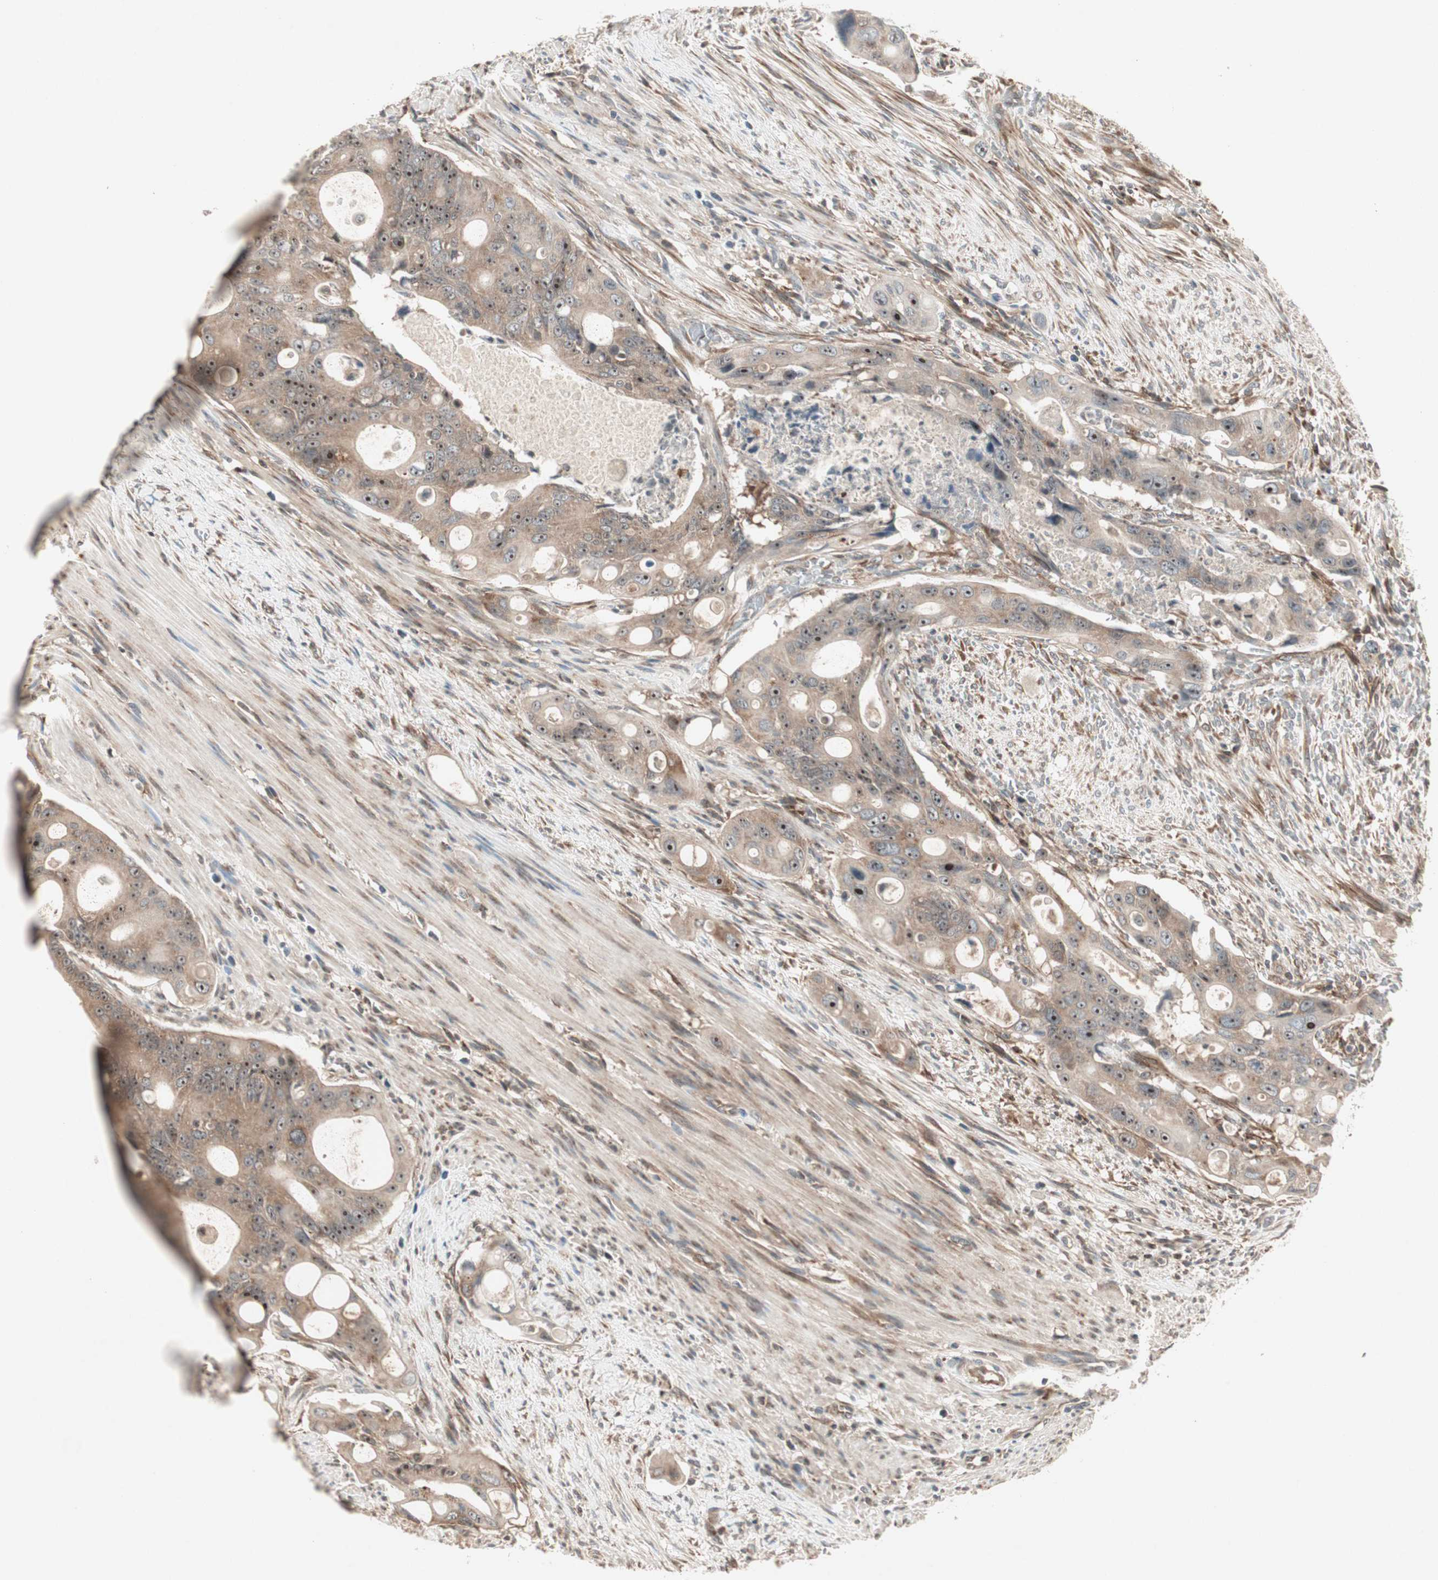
{"staining": {"intensity": "moderate", "quantity": "25%-75%", "location": "cytoplasmic/membranous,nuclear"}, "tissue": "colorectal cancer", "cell_type": "Tumor cells", "image_type": "cancer", "snomed": [{"axis": "morphology", "description": "Adenocarcinoma, NOS"}, {"axis": "topography", "description": "Colon"}], "caption": "Moderate cytoplasmic/membranous and nuclear expression for a protein is present in approximately 25%-75% of tumor cells of colorectal adenocarcinoma using immunohistochemistry.", "gene": "IRS1", "patient": {"sex": "female", "age": 57}}